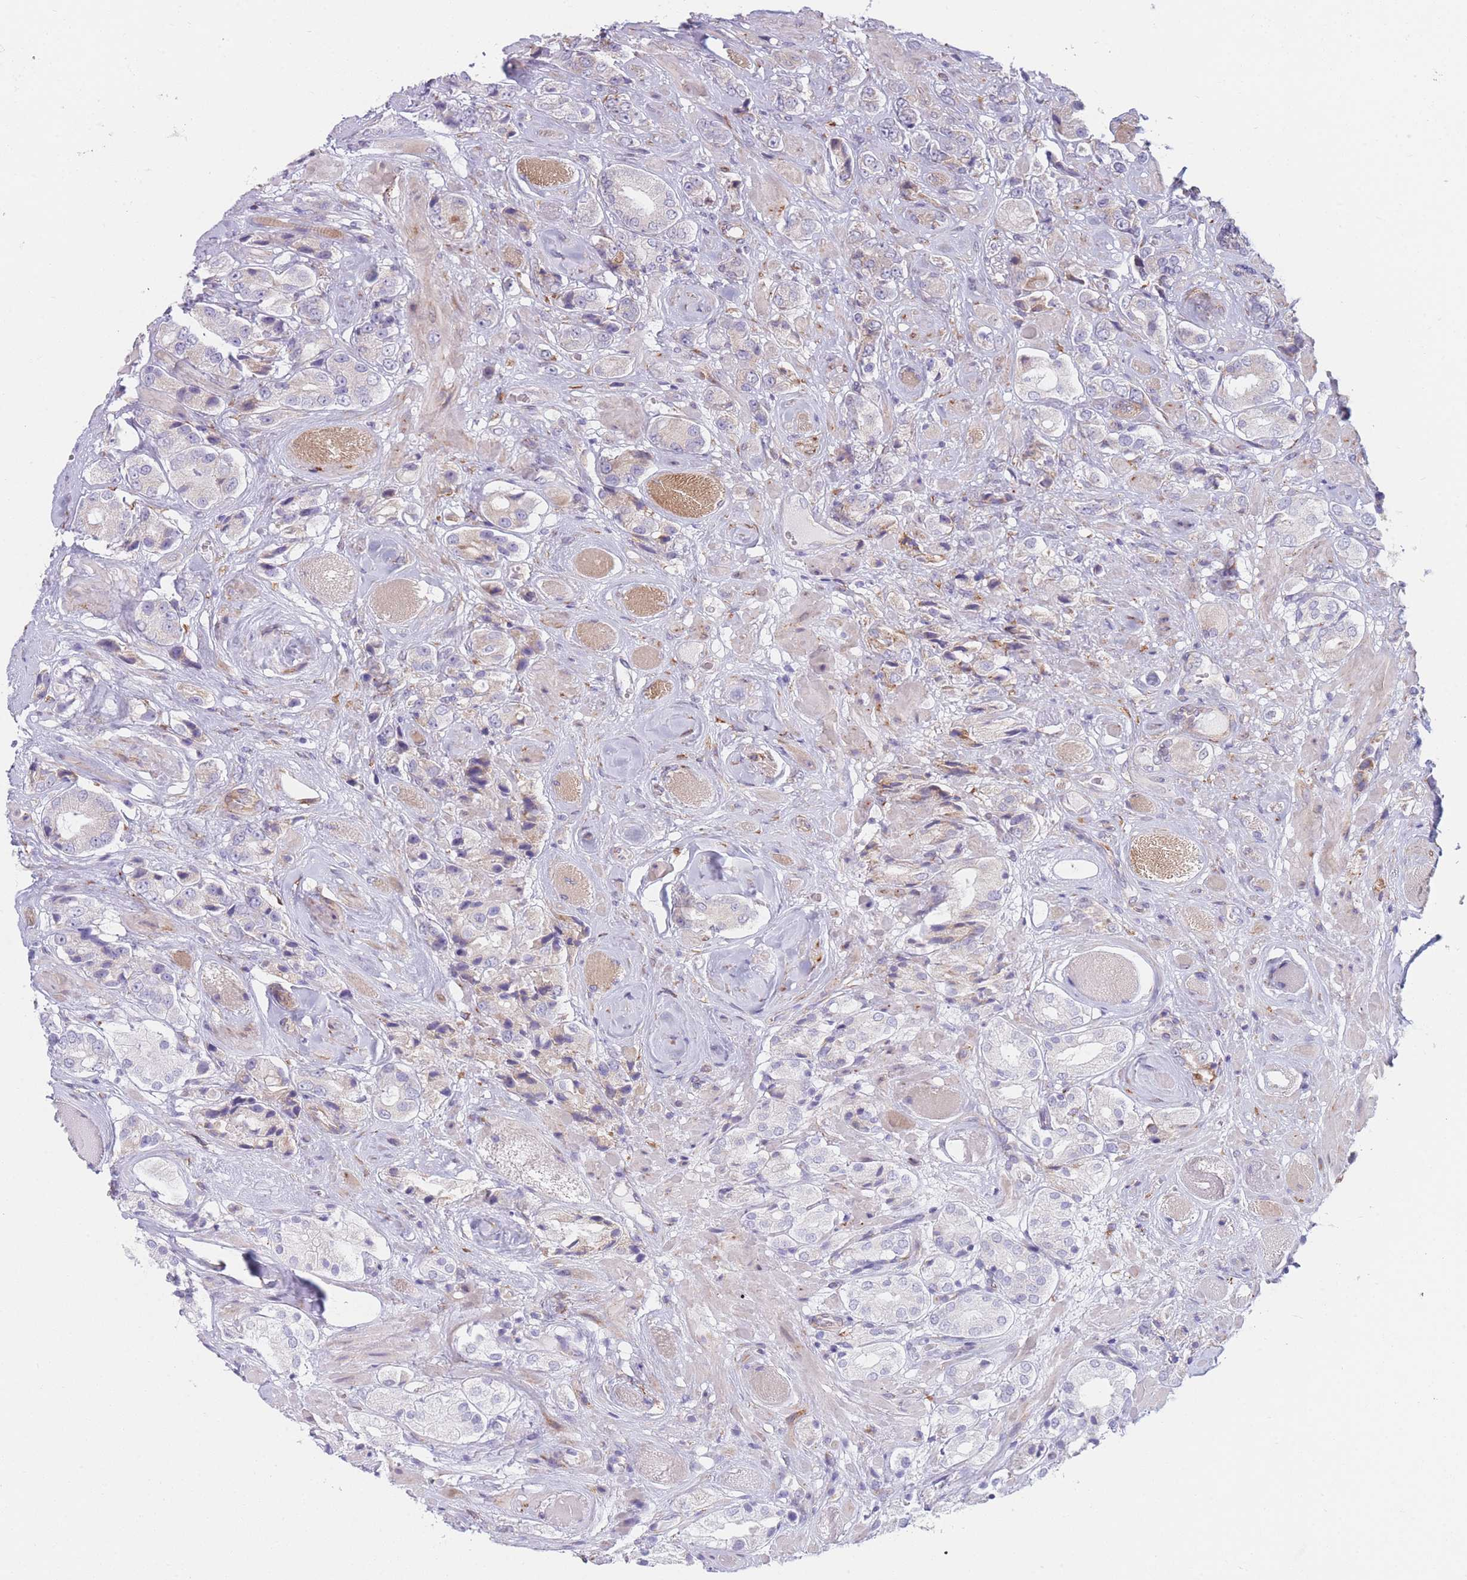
{"staining": {"intensity": "negative", "quantity": "none", "location": "none"}, "tissue": "prostate cancer", "cell_type": "Tumor cells", "image_type": "cancer", "snomed": [{"axis": "morphology", "description": "Adenocarcinoma, High grade"}, {"axis": "topography", "description": "Prostate and seminal vesicle, NOS"}], "caption": "High magnification brightfield microscopy of prostate adenocarcinoma (high-grade) stained with DAB (3,3'-diaminobenzidine) (brown) and counterstained with hematoxylin (blue): tumor cells show no significant positivity.", "gene": "AK9", "patient": {"sex": "male", "age": 64}}